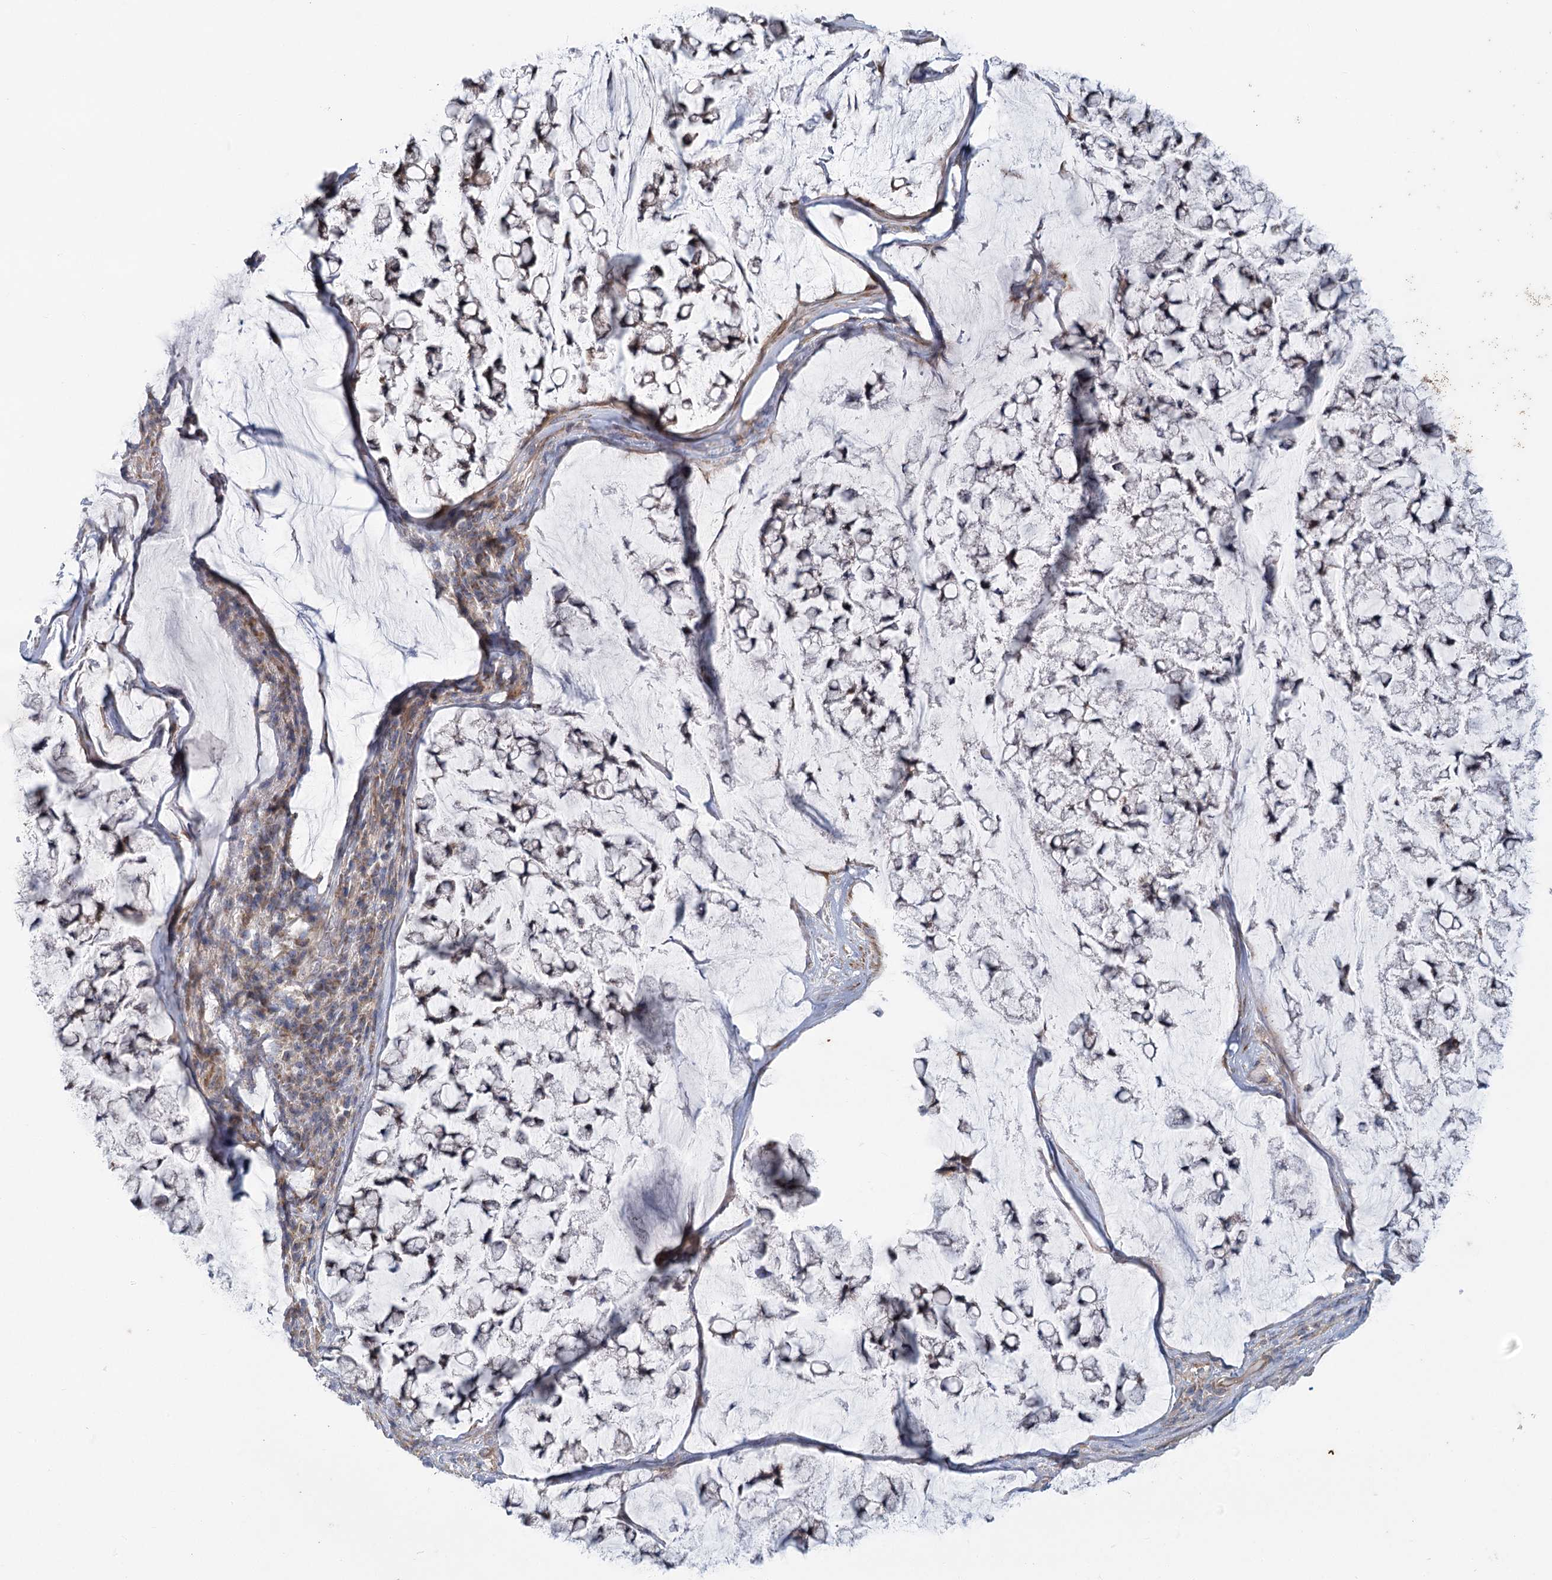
{"staining": {"intensity": "negative", "quantity": "none", "location": "none"}, "tissue": "stomach cancer", "cell_type": "Tumor cells", "image_type": "cancer", "snomed": [{"axis": "morphology", "description": "Adenocarcinoma, NOS"}, {"axis": "topography", "description": "Stomach, lower"}], "caption": "Immunohistochemical staining of stomach adenocarcinoma shows no significant positivity in tumor cells.", "gene": "MTG1", "patient": {"sex": "male", "age": 67}}